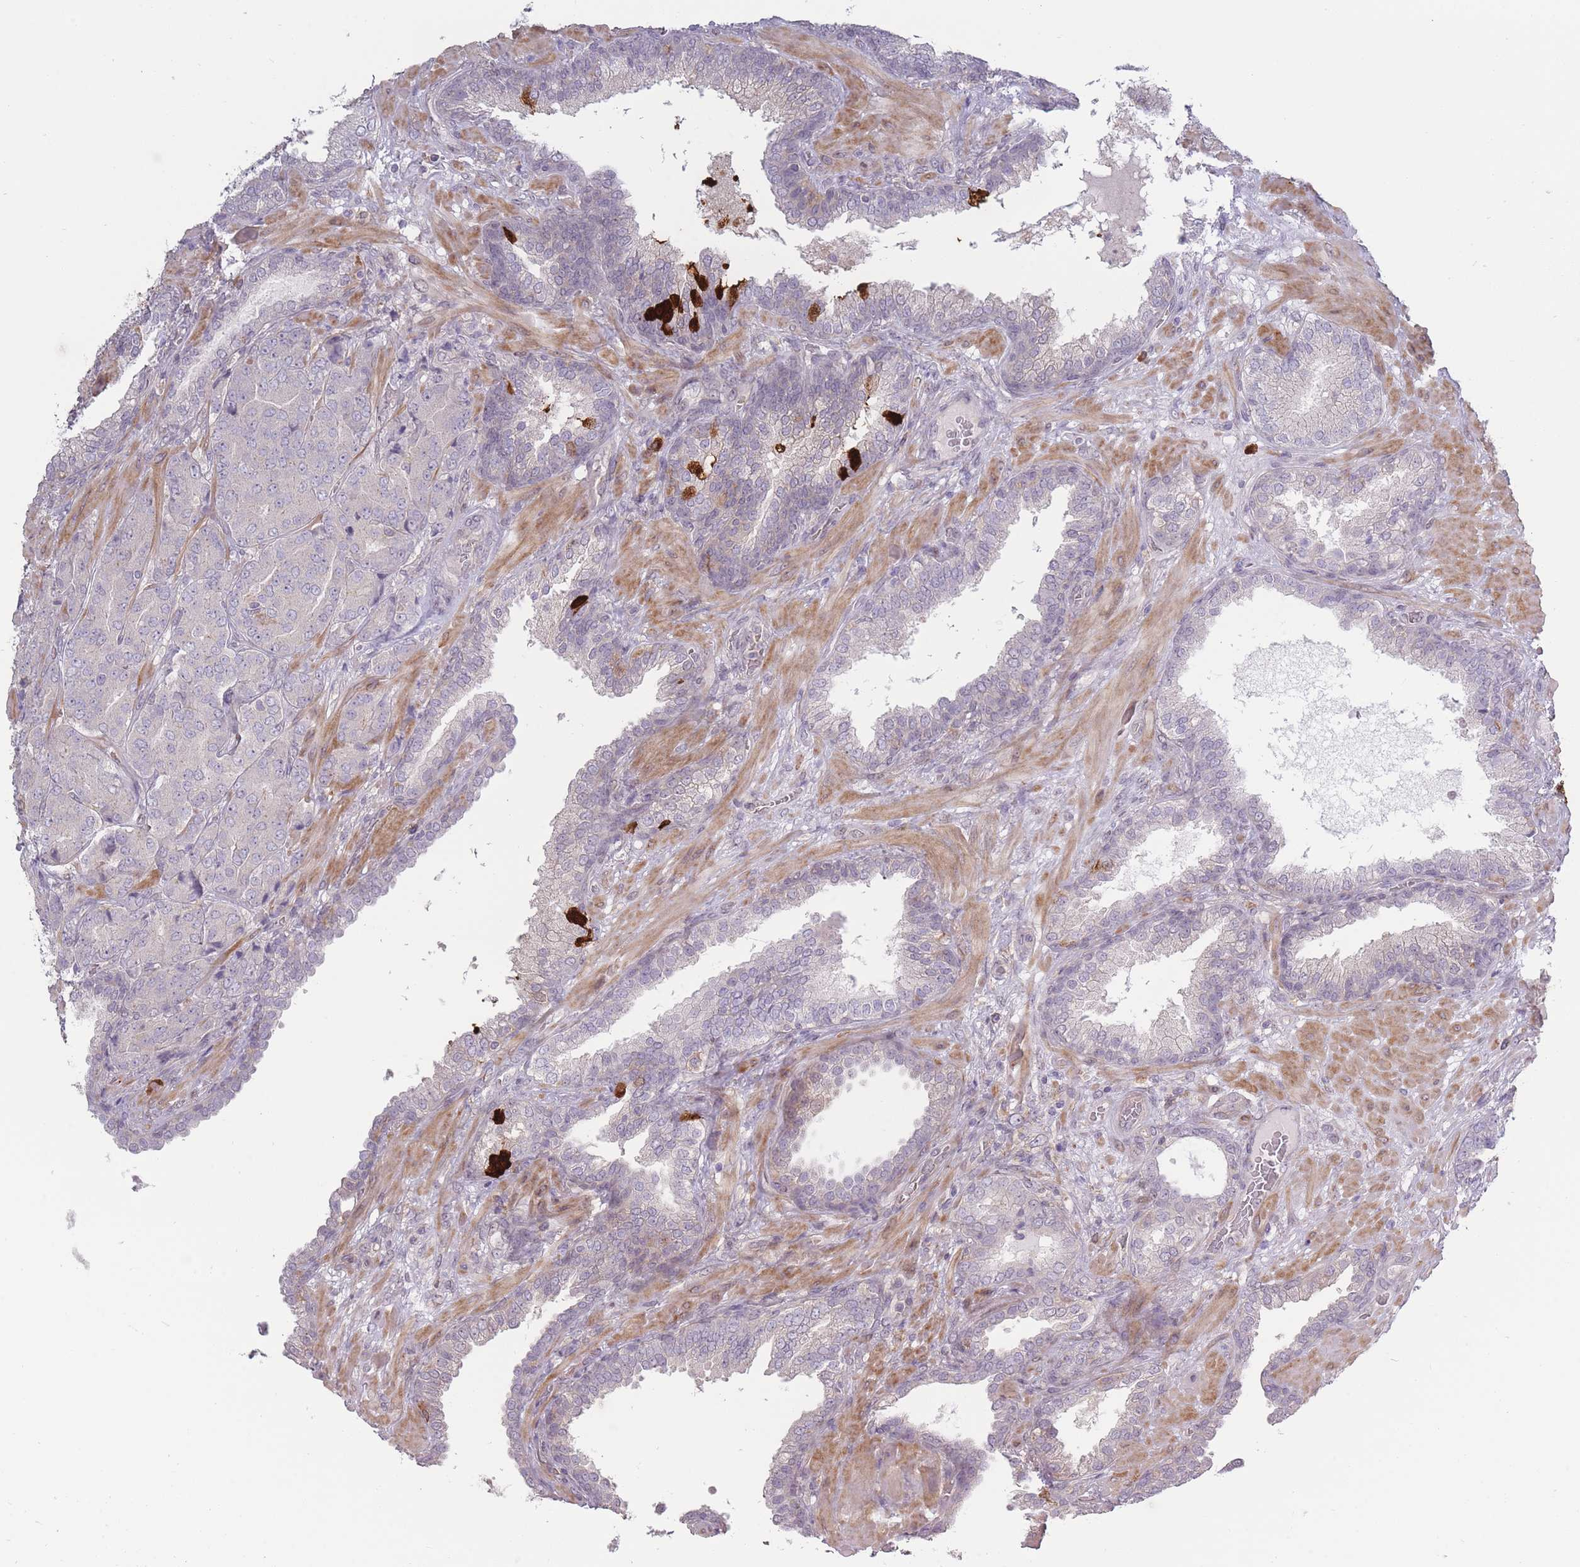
{"staining": {"intensity": "negative", "quantity": "none", "location": "none"}, "tissue": "prostate cancer", "cell_type": "Tumor cells", "image_type": "cancer", "snomed": [{"axis": "morphology", "description": "Adenocarcinoma, High grade"}, {"axis": "topography", "description": "Prostate"}], "caption": "Prostate cancer (high-grade adenocarcinoma) stained for a protein using immunohistochemistry (IHC) shows no positivity tumor cells.", "gene": "TET3", "patient": {"sex": "male", "age": 63}}